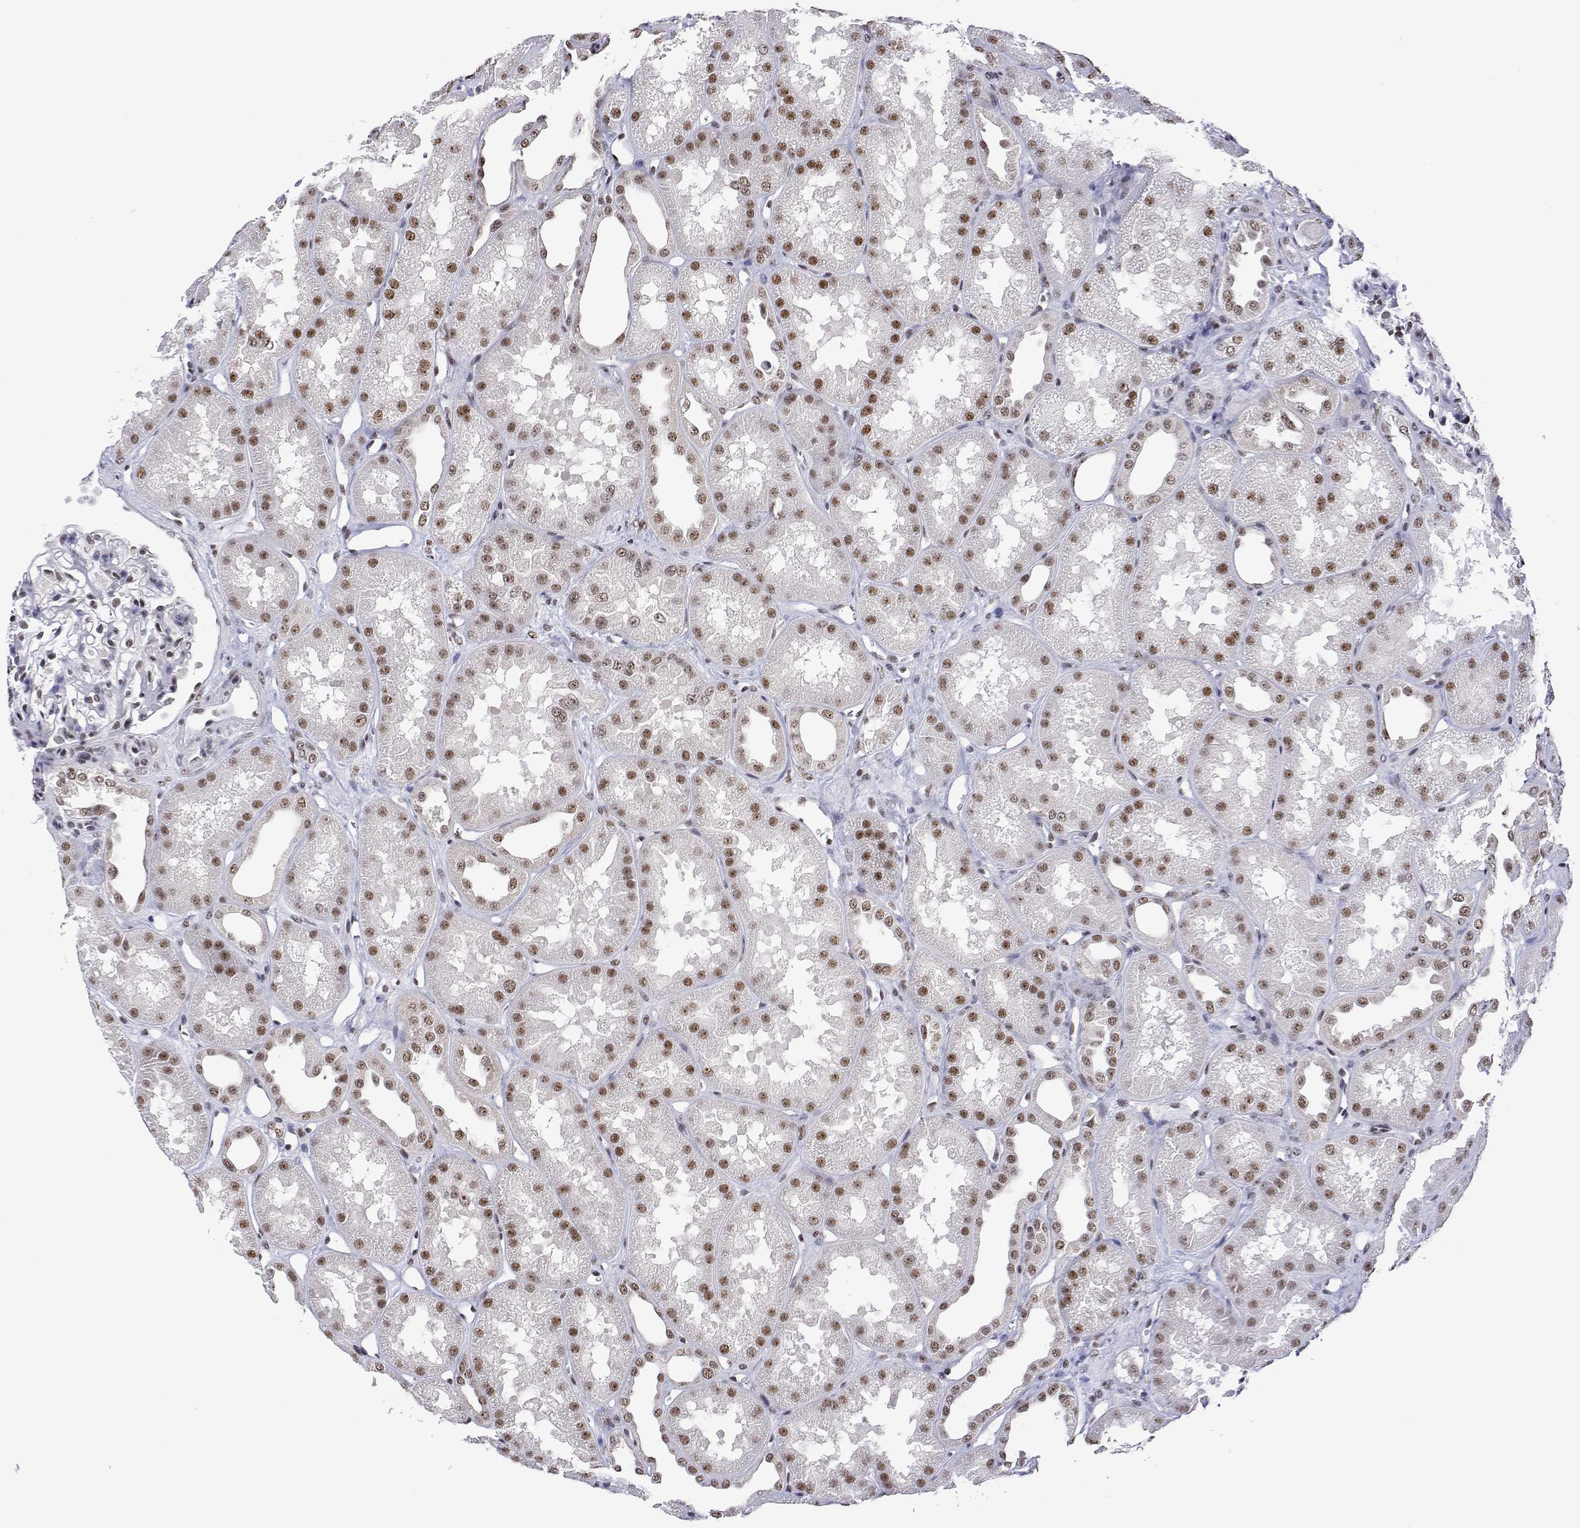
{"staining": {"intensity": "weak", "quantity": "25%-75%", "location": "nuclear"}, "tissue": "kidney", "cell_type": "Cells in glomeruli", "image_type": "normal", "snomed": [{"axis": "morphology", "description": "Normal tissue, NOS"}, {"axis": "topography", "description": "Kidney"}], "caption": "An image showing weak nuclear expression in approximately 25%-75% of cells in glomeruli in normal kidney, as visualized by brown immunohistochemical staining.", "gene": "ADAR", "patient": {"sex": "male", "age": 61}}